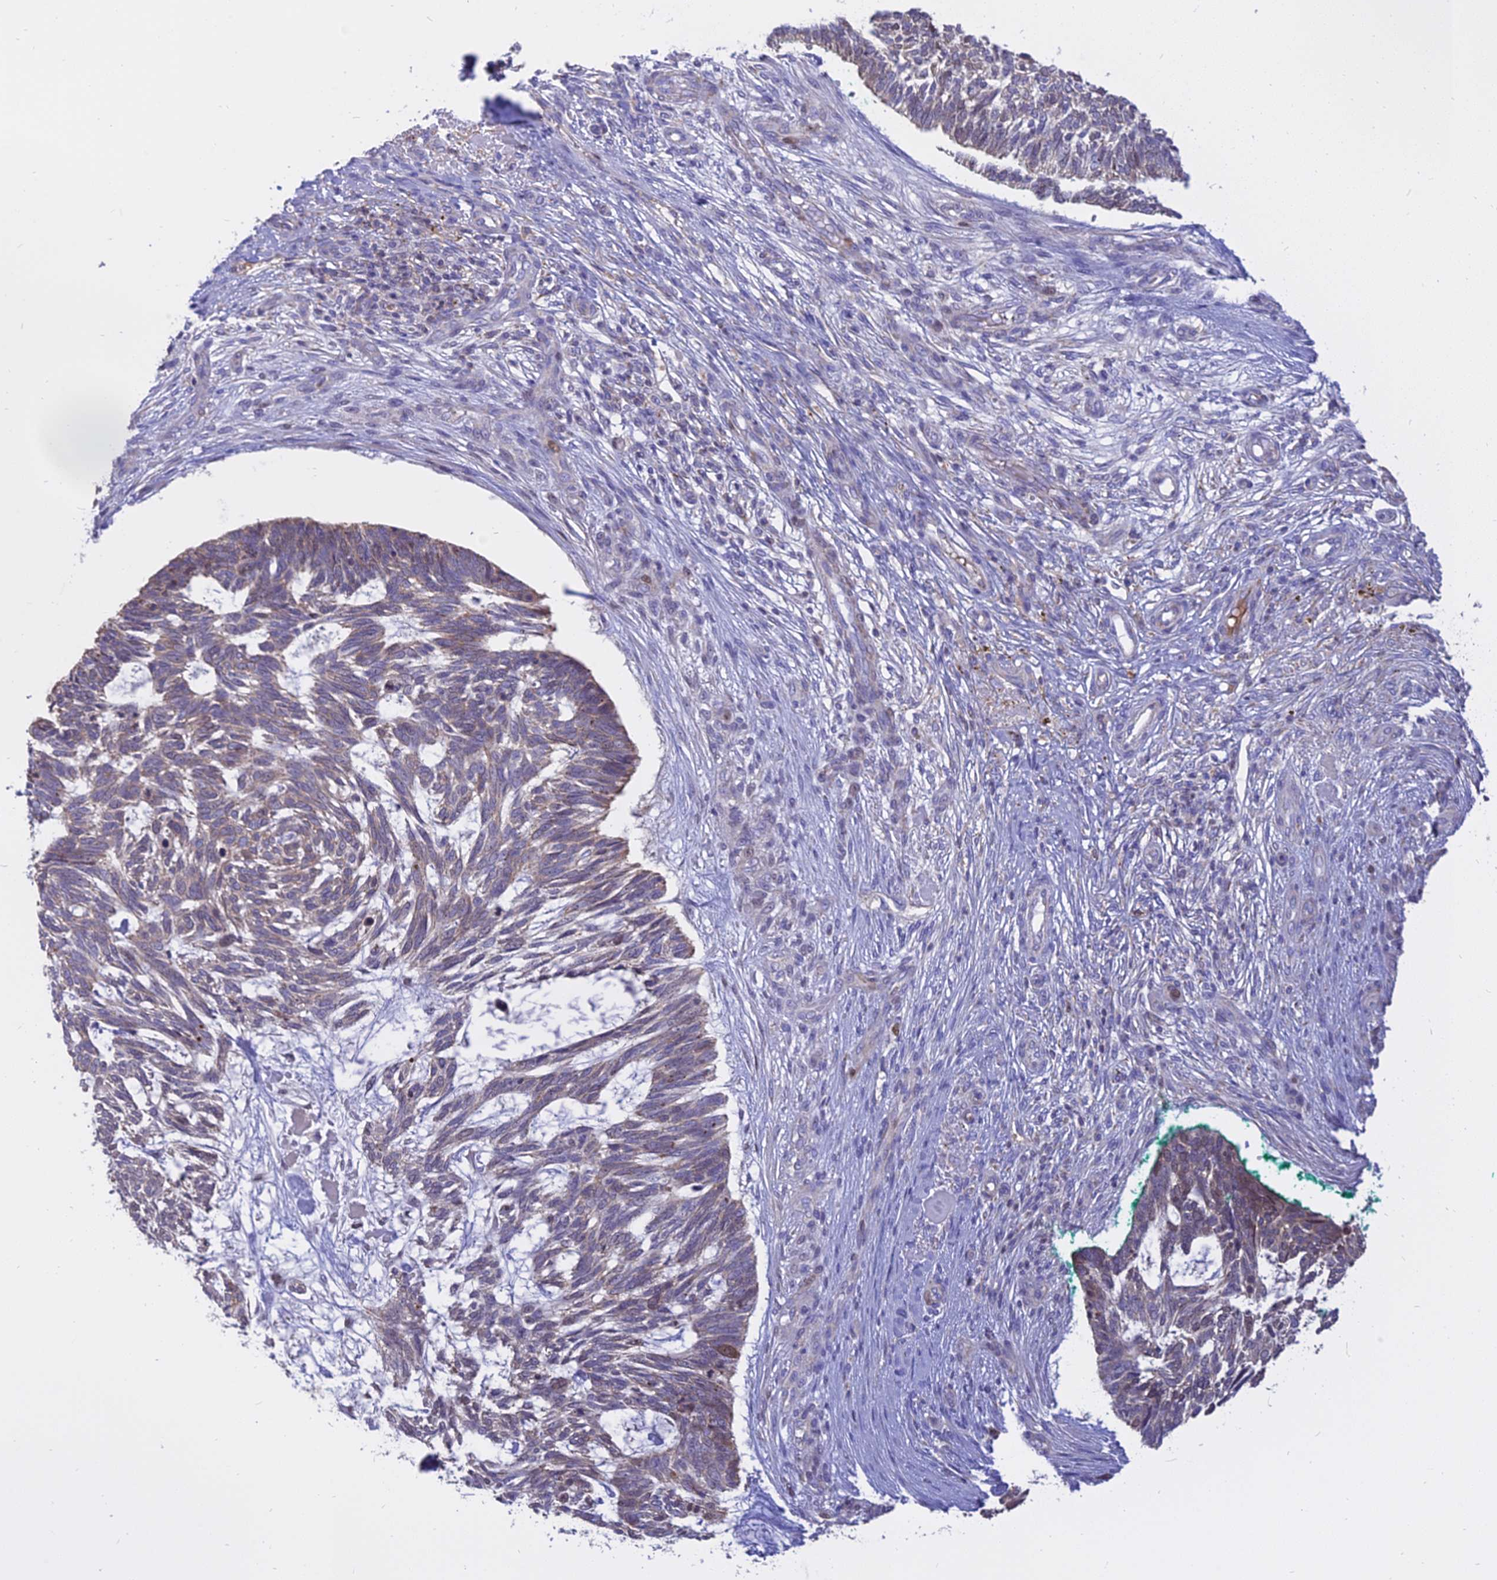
{"staining": {"intensity": "moderate", "quantity": "25%-75%", "location": "nuclear"}, "tissue": "skin cancer", "cell_type": "Tumor cells", "image_type": "cancer", "snomed": [{"axis": "morphology", "description": "Basal cell carcinoma"}, {"axis": "topography", "description": "Skin"}], "caption": "A high-resolution image shows IHC staining of skin cancer (basal cell carcinoma), which demonstrates moderate nuclear positivity in approximately 25%-75% of tumor cells.", "gene": "CENPV", "patient": {"sex": "male", "age": 88}}